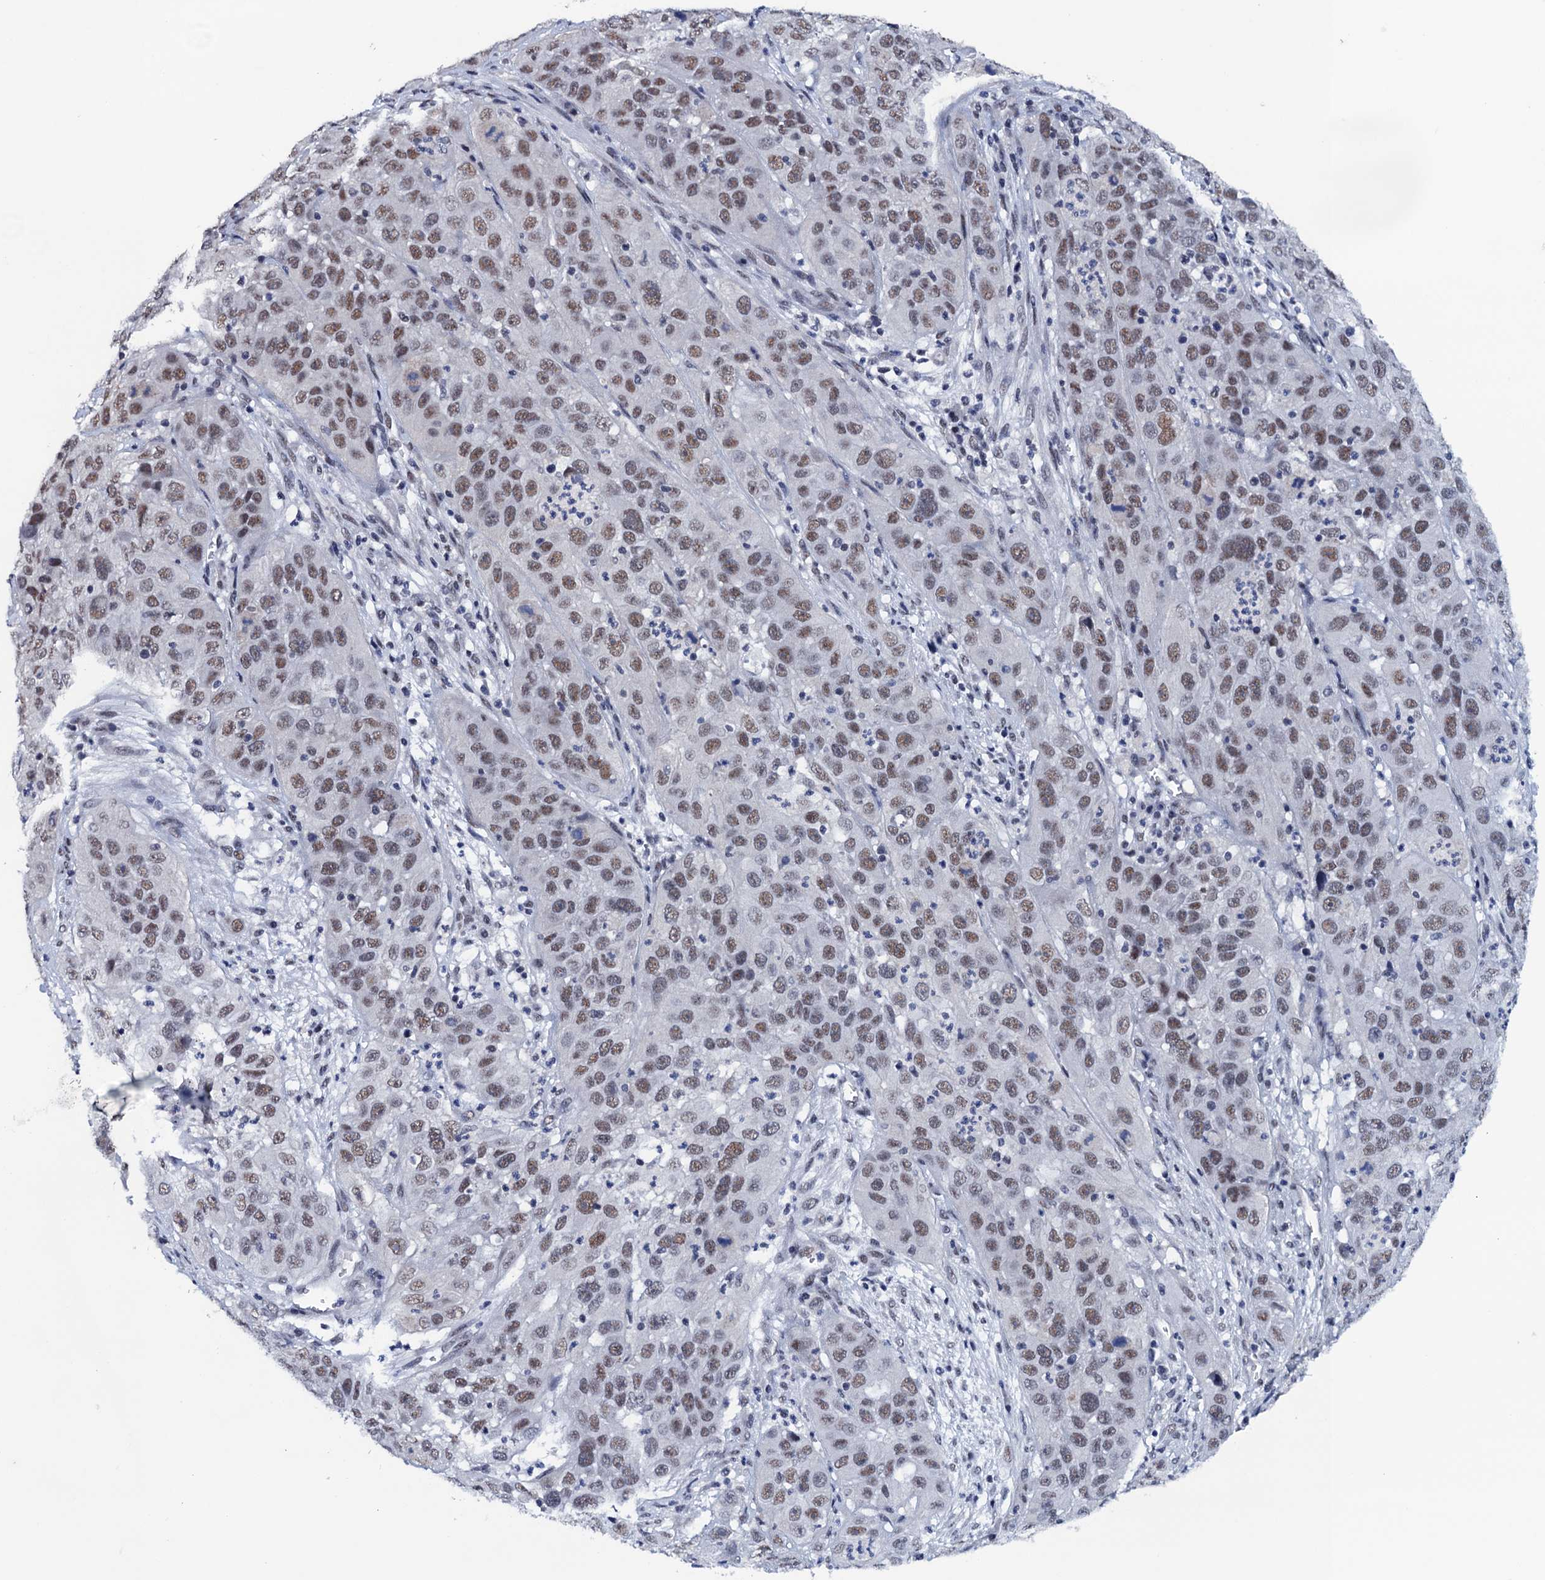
{"staining": {"intensity": "moderate", "quantity": ">75%", "location": "nuclear"}, "tissue": "cervical cancer", "cell_type": "Tumor cells", "image_type": "cancer", "snomed": [{"axis": "morphology", "description": "Squamous cell carcinoma, NOS"}, {"axis": "topography", "description": "Cervix"}], "caption": "Tumor cells show medium levels of moderate nuclear expression in approximately >75% of cells in human cervical cancer.", "gene": "FNBP4", "patient": {"sex": "female", "age": 32}}